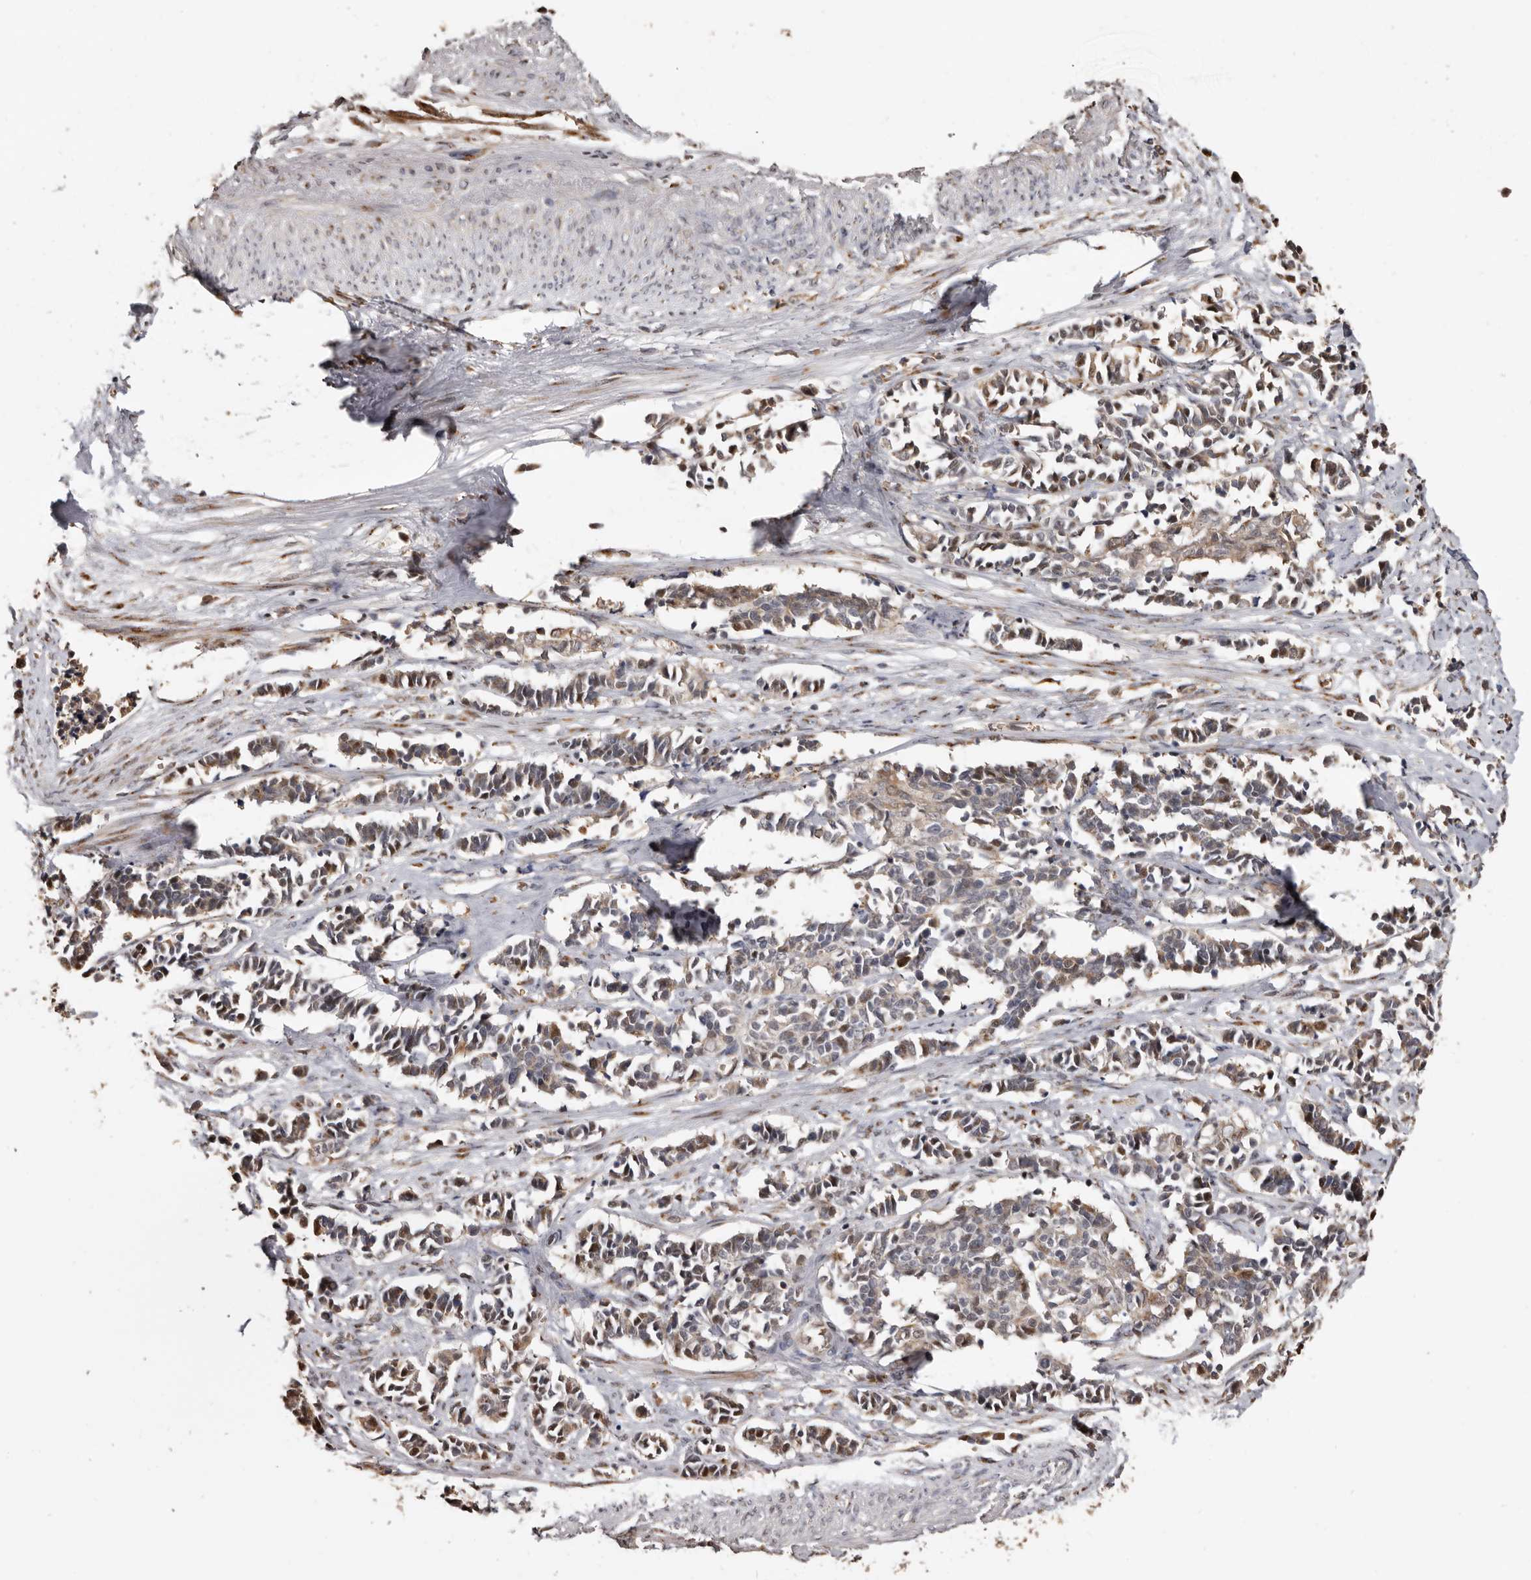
{"staining": {"intensity": "weak", "quantity": "25%-75%", "location": "cytoplasmic/membranous"}, "tissue": "cervical cancer", "cell_type": "Tumor cells", "image_type": "cancer", "snomed": [{"axis": "morphology", "description": "Normal tissue, NOS"}, {"axis": "morphology", "description": "Squamous cell carcinoma, NOS"}, {"axis": "topography", "description": "Cervix"}], "caption": "This micrograph exhibits IHC staining of cervical cancer, with low weak cytoplasmic/membranous staining in about 25%-75% of tumor cells.", "gene": "ENTREP1", "patient": {"sex": "female", "age": 35}}